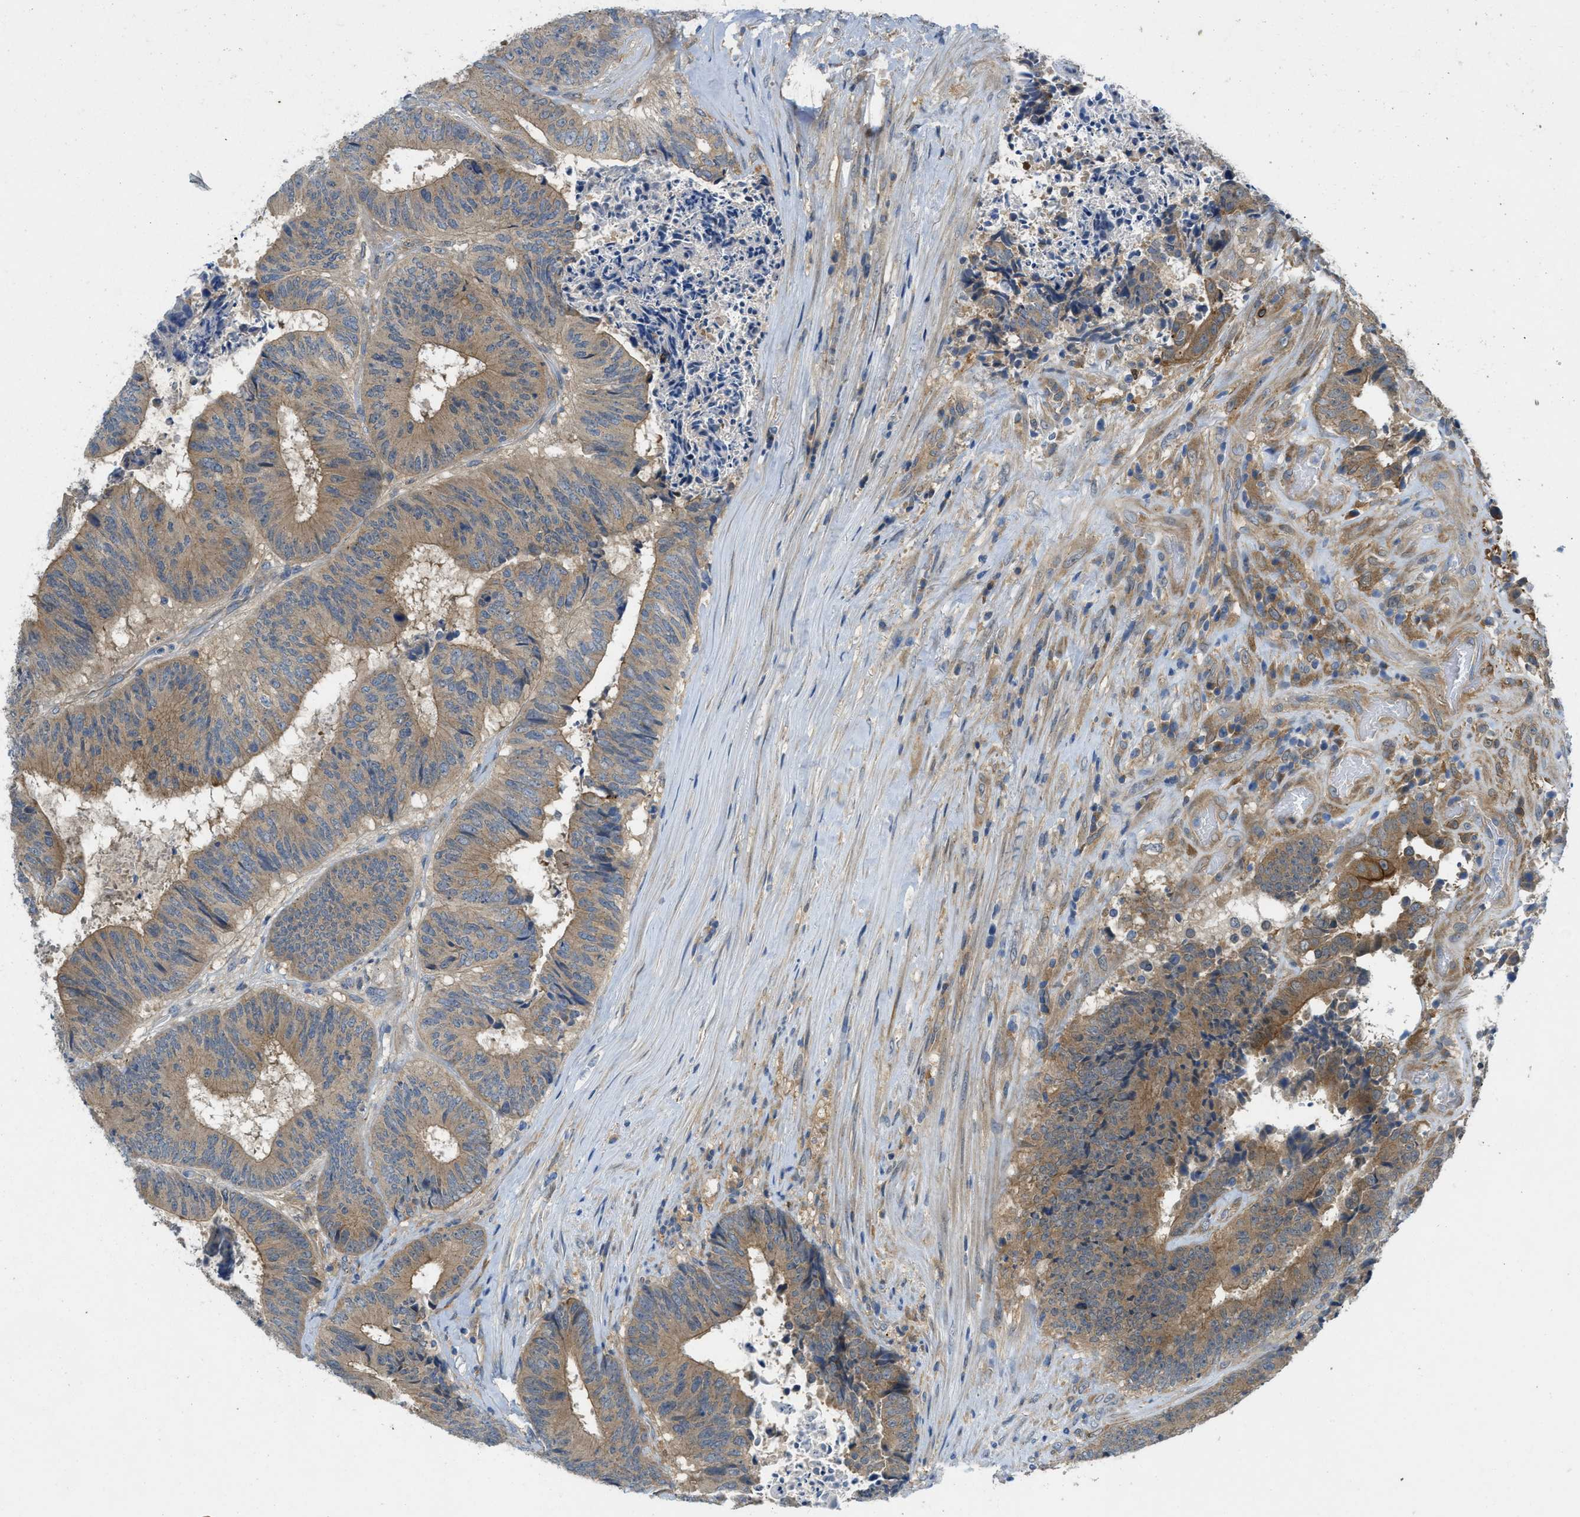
{"staining": {"intensity": "moderate", "quantity": ">75%", "location": "cytoplasmic/membranous"}, "tissue": "colorectal cancer", "cell_type": "Tumor cells", "image_type": "cancer", "snomed": [{"axis": "morphology", "description": "Adenocarcinoma, NOS"}, {"axis": "topography", "description": "Rectum"}], "caption": "Immunohistochemistry (IHC) histopathology image of human colorectal cancer stained for a protein (brown), which exhibits medium levels of moderate cytoplasmic/membranous staining in approximately >75% of tumor cells.", "gene": "RIPK2", "patient": {"sex": "male", "age": 72}}